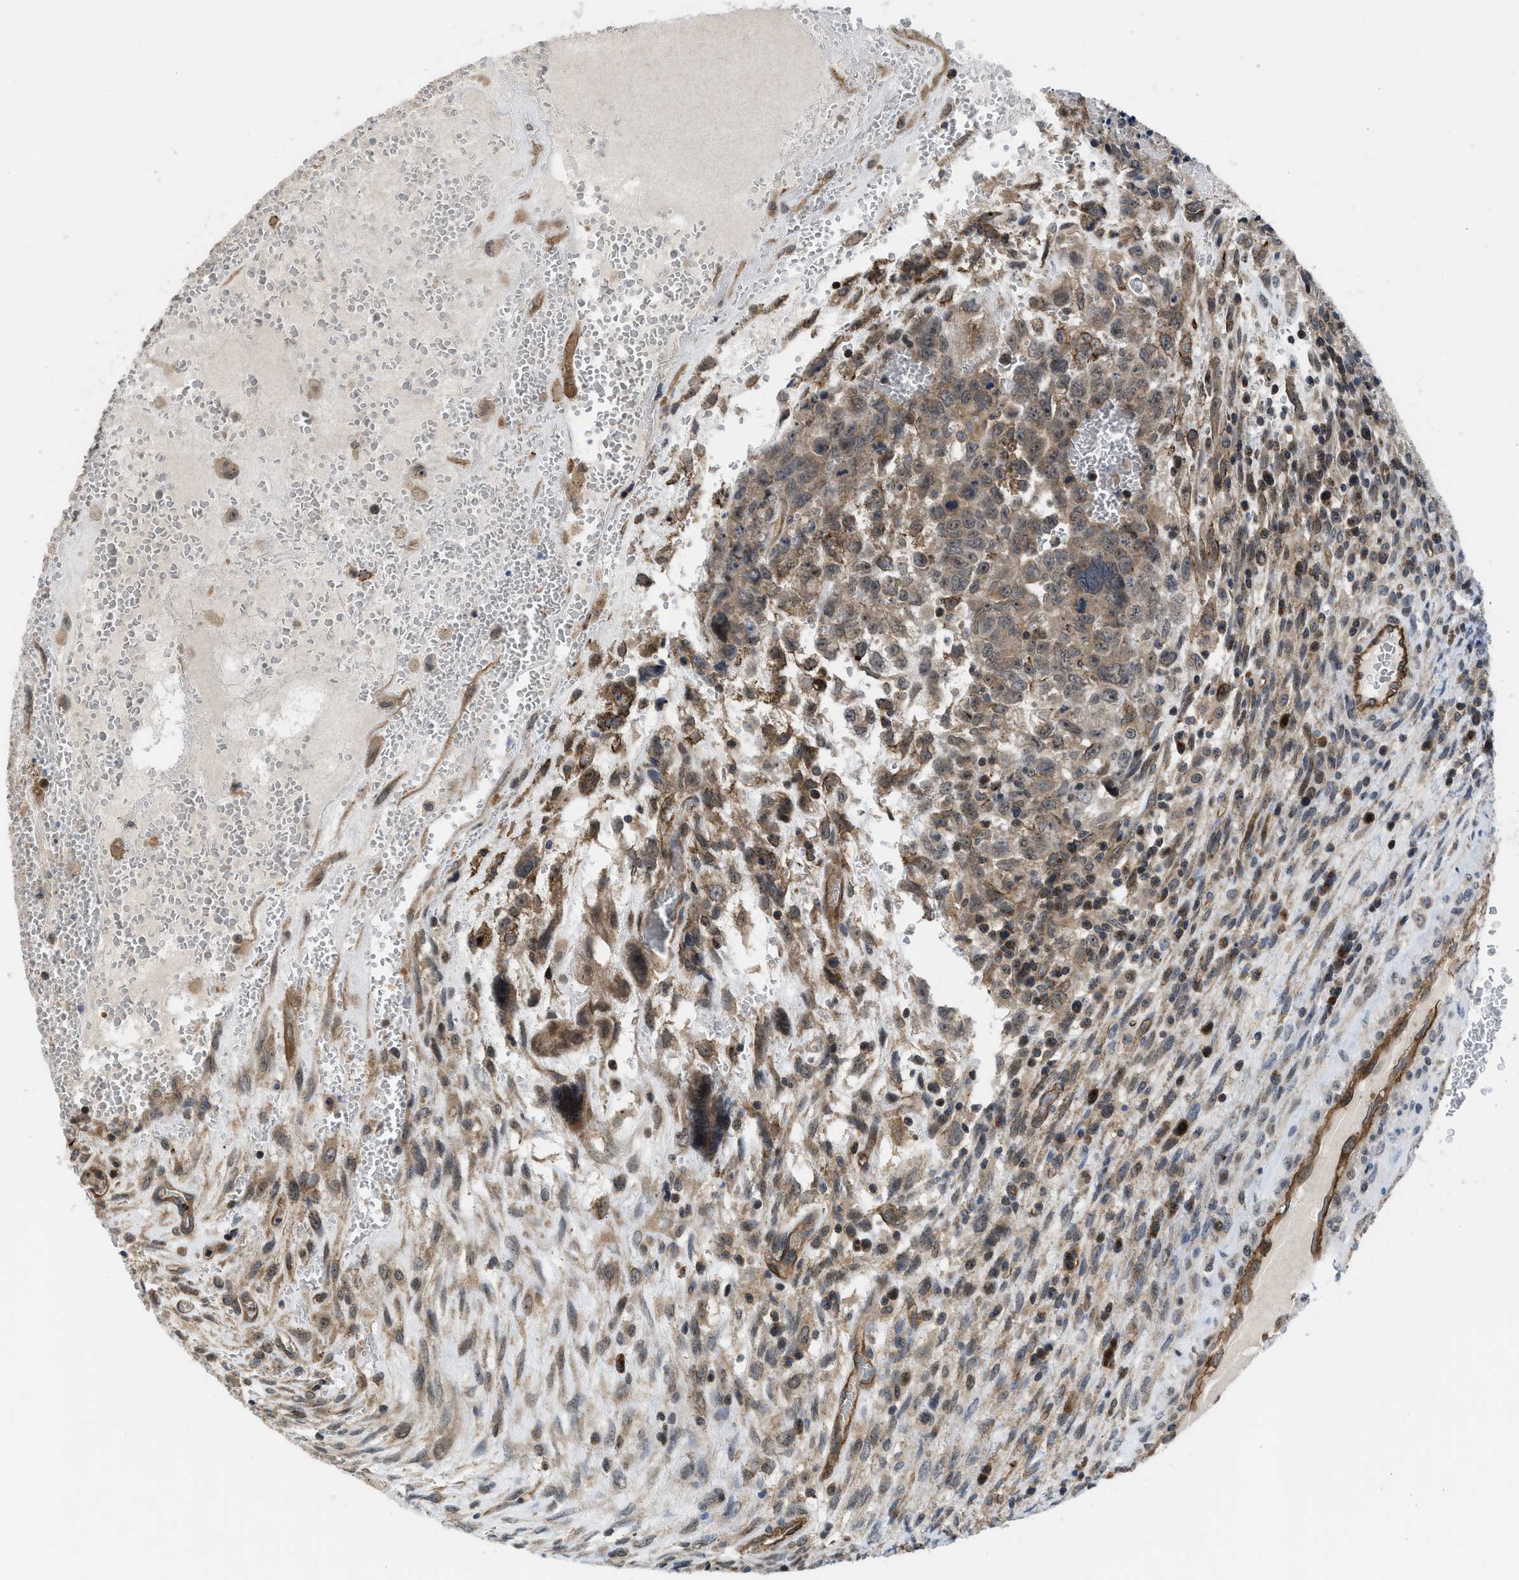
{"staining": {"intensity": "moderate", "quantity": ">75%", "location": "cytoplasmic/membranous"}, "tissue": "testis cancer", "cell_type": "Tumor cells", "image_type": "cancer", "snomed": [{"axis": "morphology", "description": "Carcinoma, Embryonal, NOS"}, {"axis": "topography", "description": "Testis"}], "caption": "Testis embryonal carcinoma stained with a brown dye shows moderate cytoplasmic/membranous positive positivity in about >75% of tumor cells.", "gene": "GPATCH2L", "patient": {"sex": "male", "age": 28}}